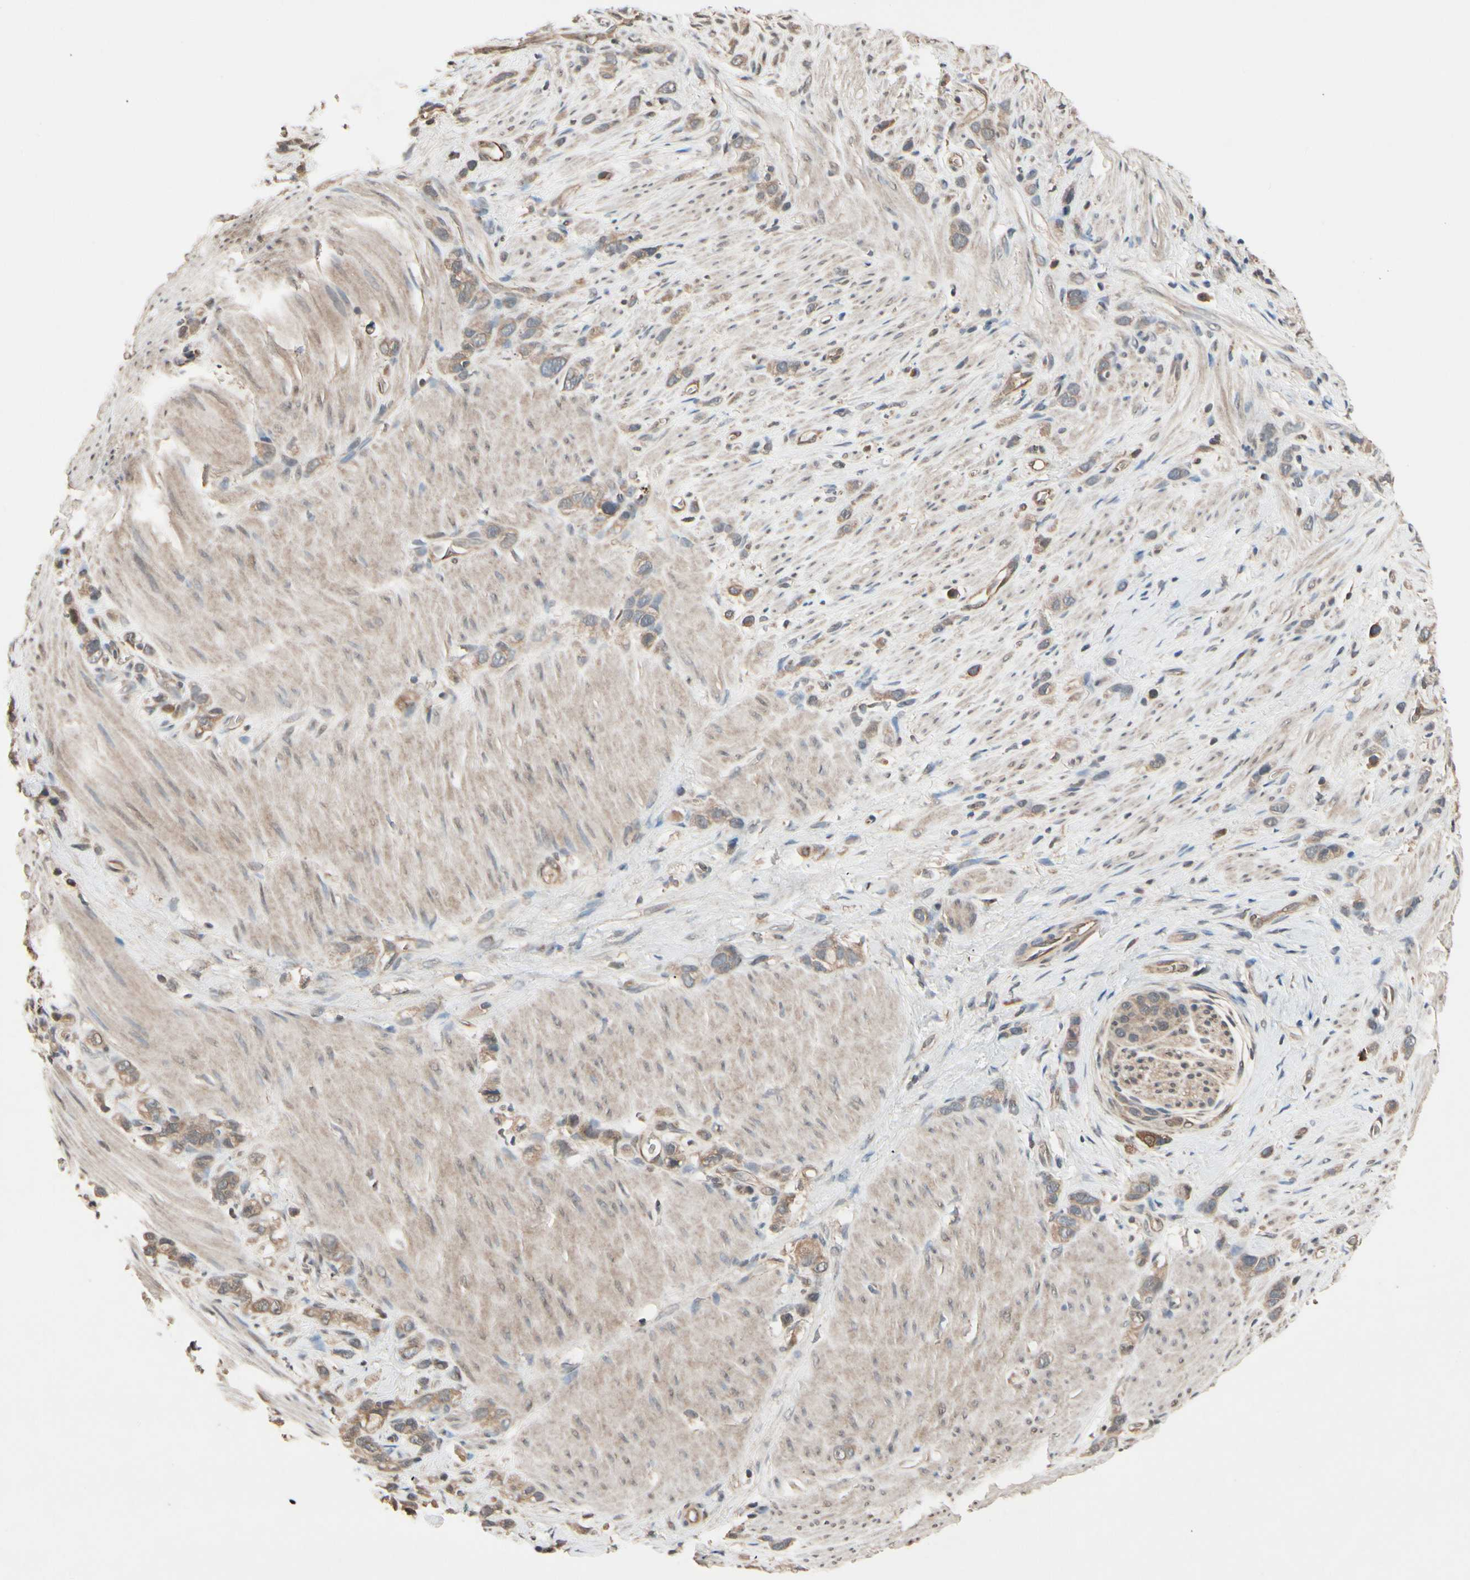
{"staining": {"intensity": "moderate", "quantity": ">75%", "location": "cytoplasmic/membranous"}, "tissue": "stomach cancer", "cell_type": "Tumor cells", "image_type": "cancer", "snomed": [{"axis": "morphology", "description": "Normal tissue, NOS"}, {"axis": "morphology", "description": "Adenocarcinoma, NOS"}, {"axis": "morphology", "description": "Adenocarcinoma, High grade"}, {"axis": "topography", "description": "Stomach, upper"}, {"axis": "topography", "description": "Stomach"}], "caption": "IHC micrograph of neoplastic tissue: human high-grade adenocarcinoma (stomach) stained using immunohistochemistry (IHC) displays medium levels of moderate protein expression localized specifically in the cytoplasmic/membranous of tumor cells, appearing as a cytoplasmic/membranous brown color.", "gene": "PNPLA7", "patient": {"sex": "female", "age": 65}}